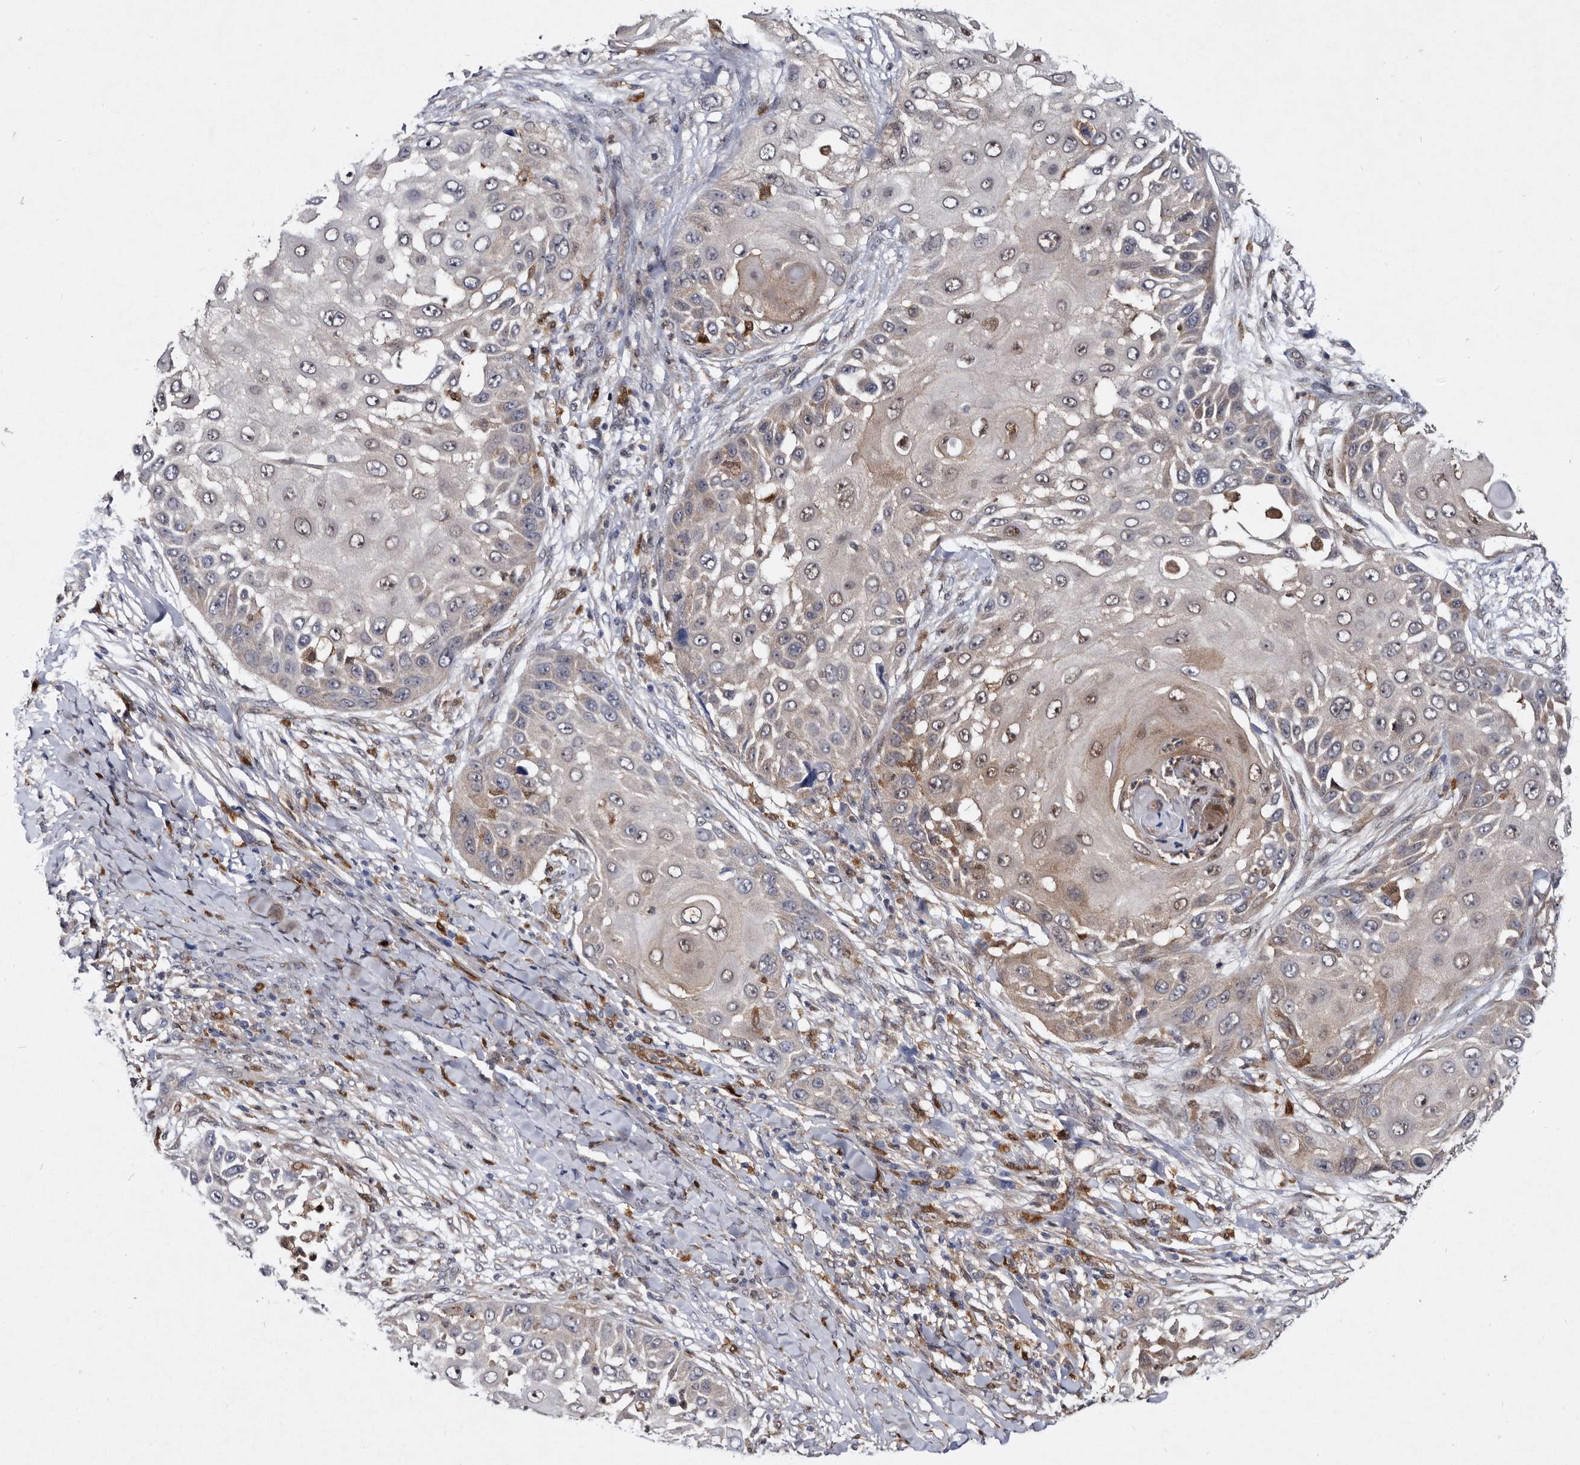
{"staining": {"intensity": "moderate", "quantity": "<25%", "location": "nuclear"}, "tissue": "skin cancer", "cell_type": "Tumor cells", "image_type": "cancer", "snomed": [{"axis": "morphology", "description": "Squamous cell carcinoma, NOS"}, {"axis": "topography", "description": "Skin"}], "caption": "Protein staining displays moderate nuclear positivity in about <25% of tumor cells in squamous cell carcinoma (skin).", "gene": "SERPINB8", "patient": {"sex": "female", "age": 44}}